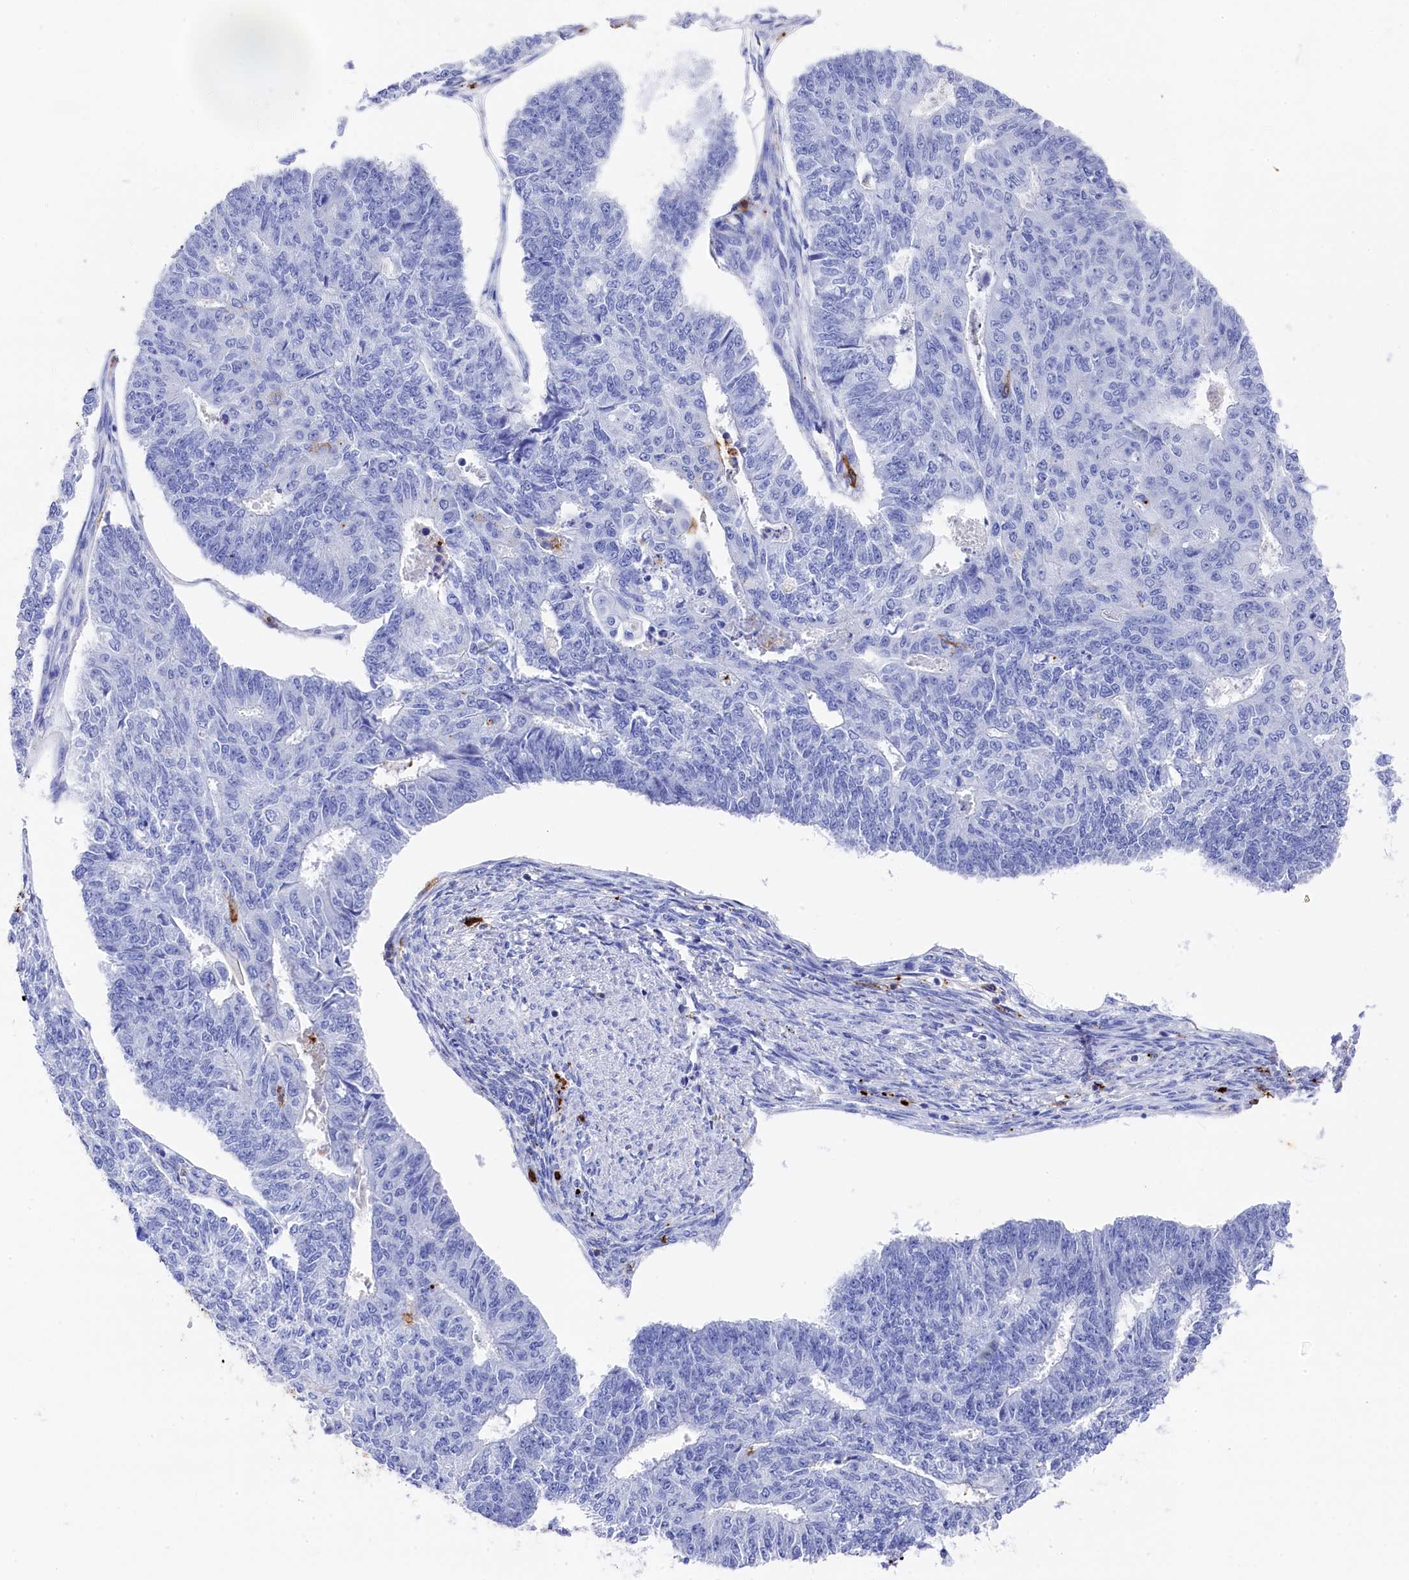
{"staining": {"intensity": "negative", "quantity": "none", "location": "none"}, "tissue": "endometrial cancer", "cell_type": "Tumor cells", "image_type": "cancer", "snomed": [{"axis": "morphology", "description": "Adenocarcinoma, NOS"}, {"axis": "topography", "description": "Endometrium"}], "caption": "Immunohistochemical staining of adenocarcinoma (endometrial) exhibits no significant positivity in tumor cells.", "gene": "PLAC8", "patient": {"sex": "female", "age": 32}}